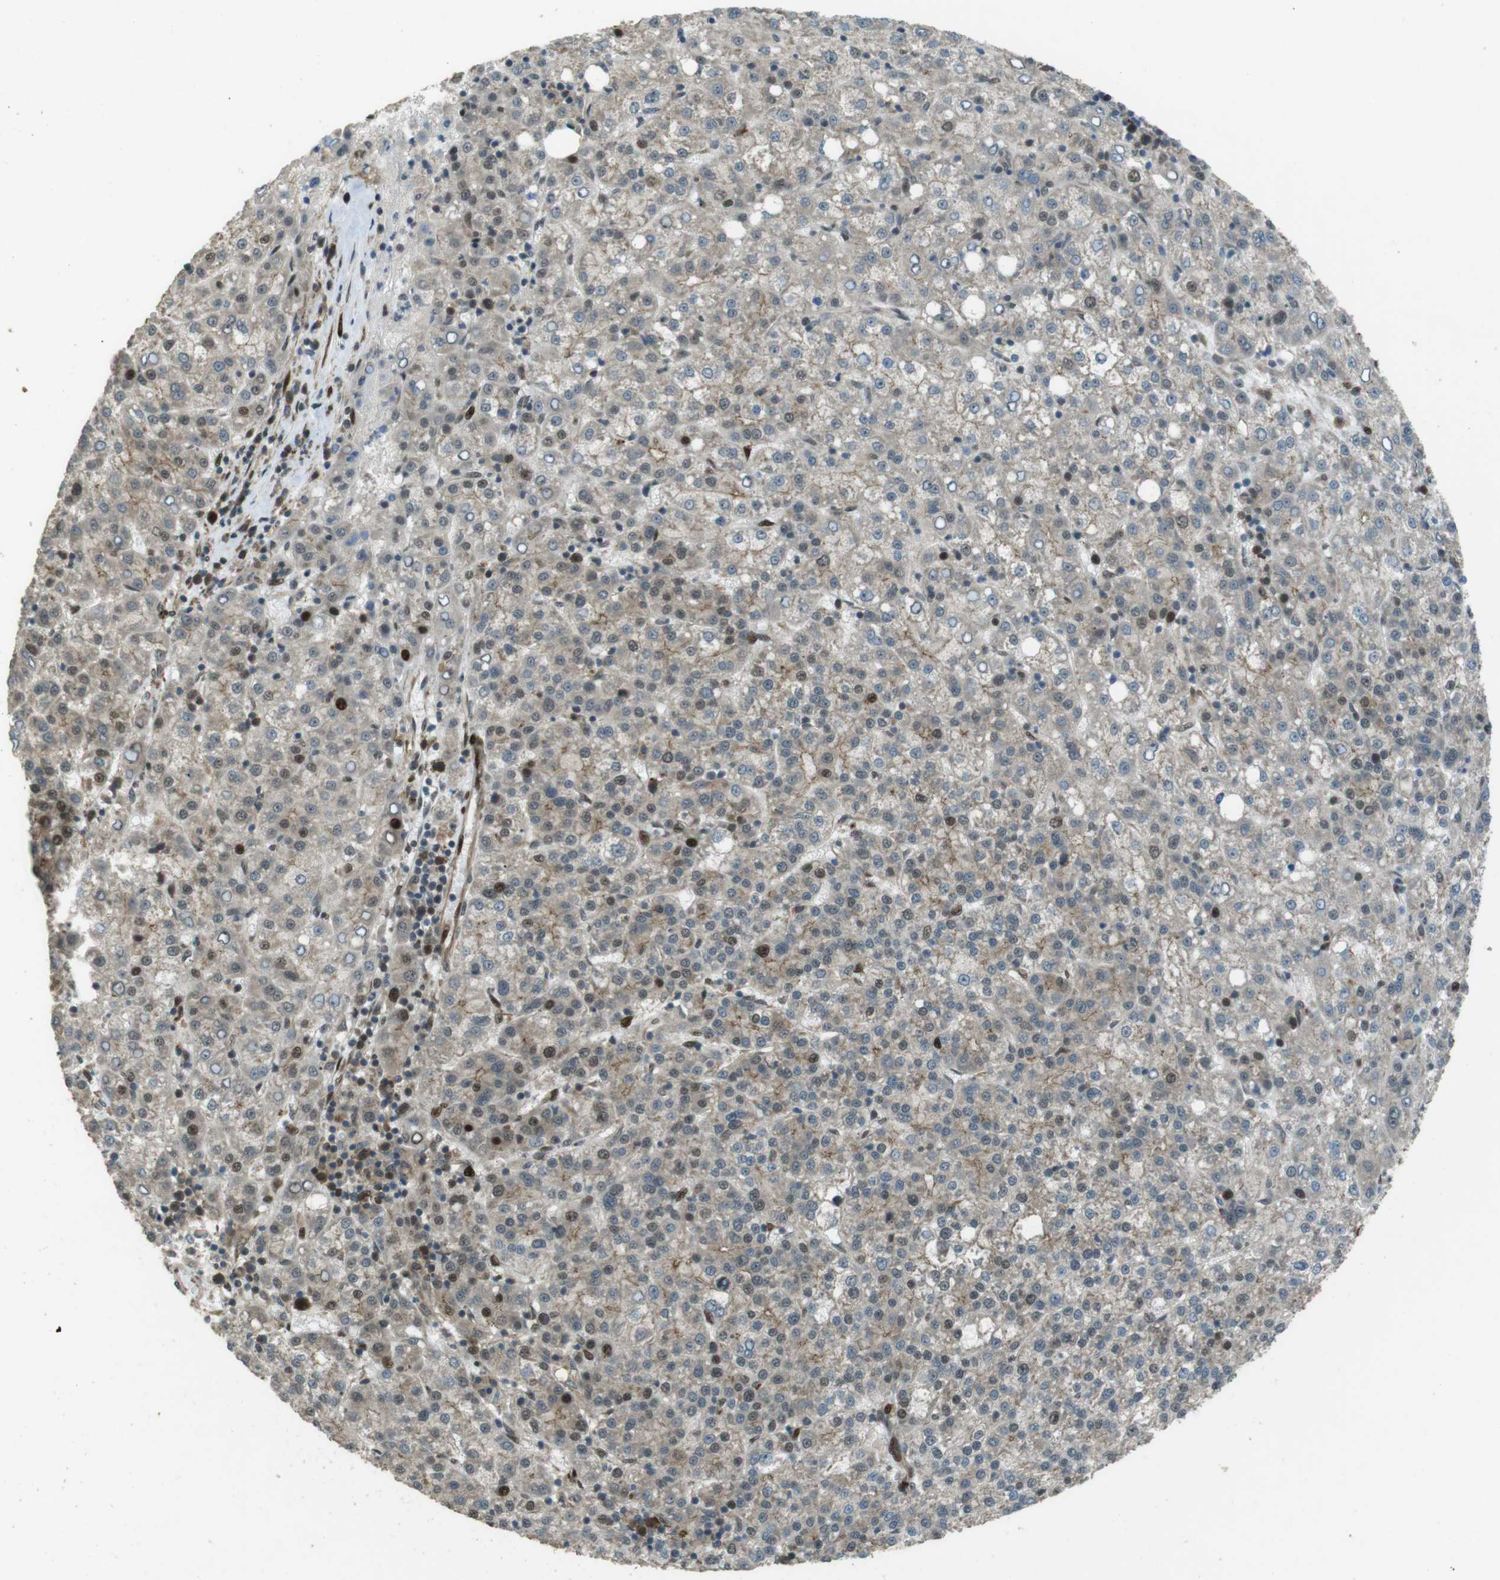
{"staining": {"intensity": "moderate", "quantity": "<25%", "location": "nuclear"}, "tissue": "liver cancer", "cell_type": "Tumor cells", "image_type": "cancer", "snomed": [{"axis": "morphology", "description": "Carcinoma, Hepatocellular, NOS"}, {"axis": "topography", "description": "Liver"}], "caption": "This is an image of IHC staining of hepatocellular carcinoma (liver), which shows moderate expression in the nuclear of tumor cells.", "gene": "ZNF330", "patient": {"sex": "female", "age": 58}}